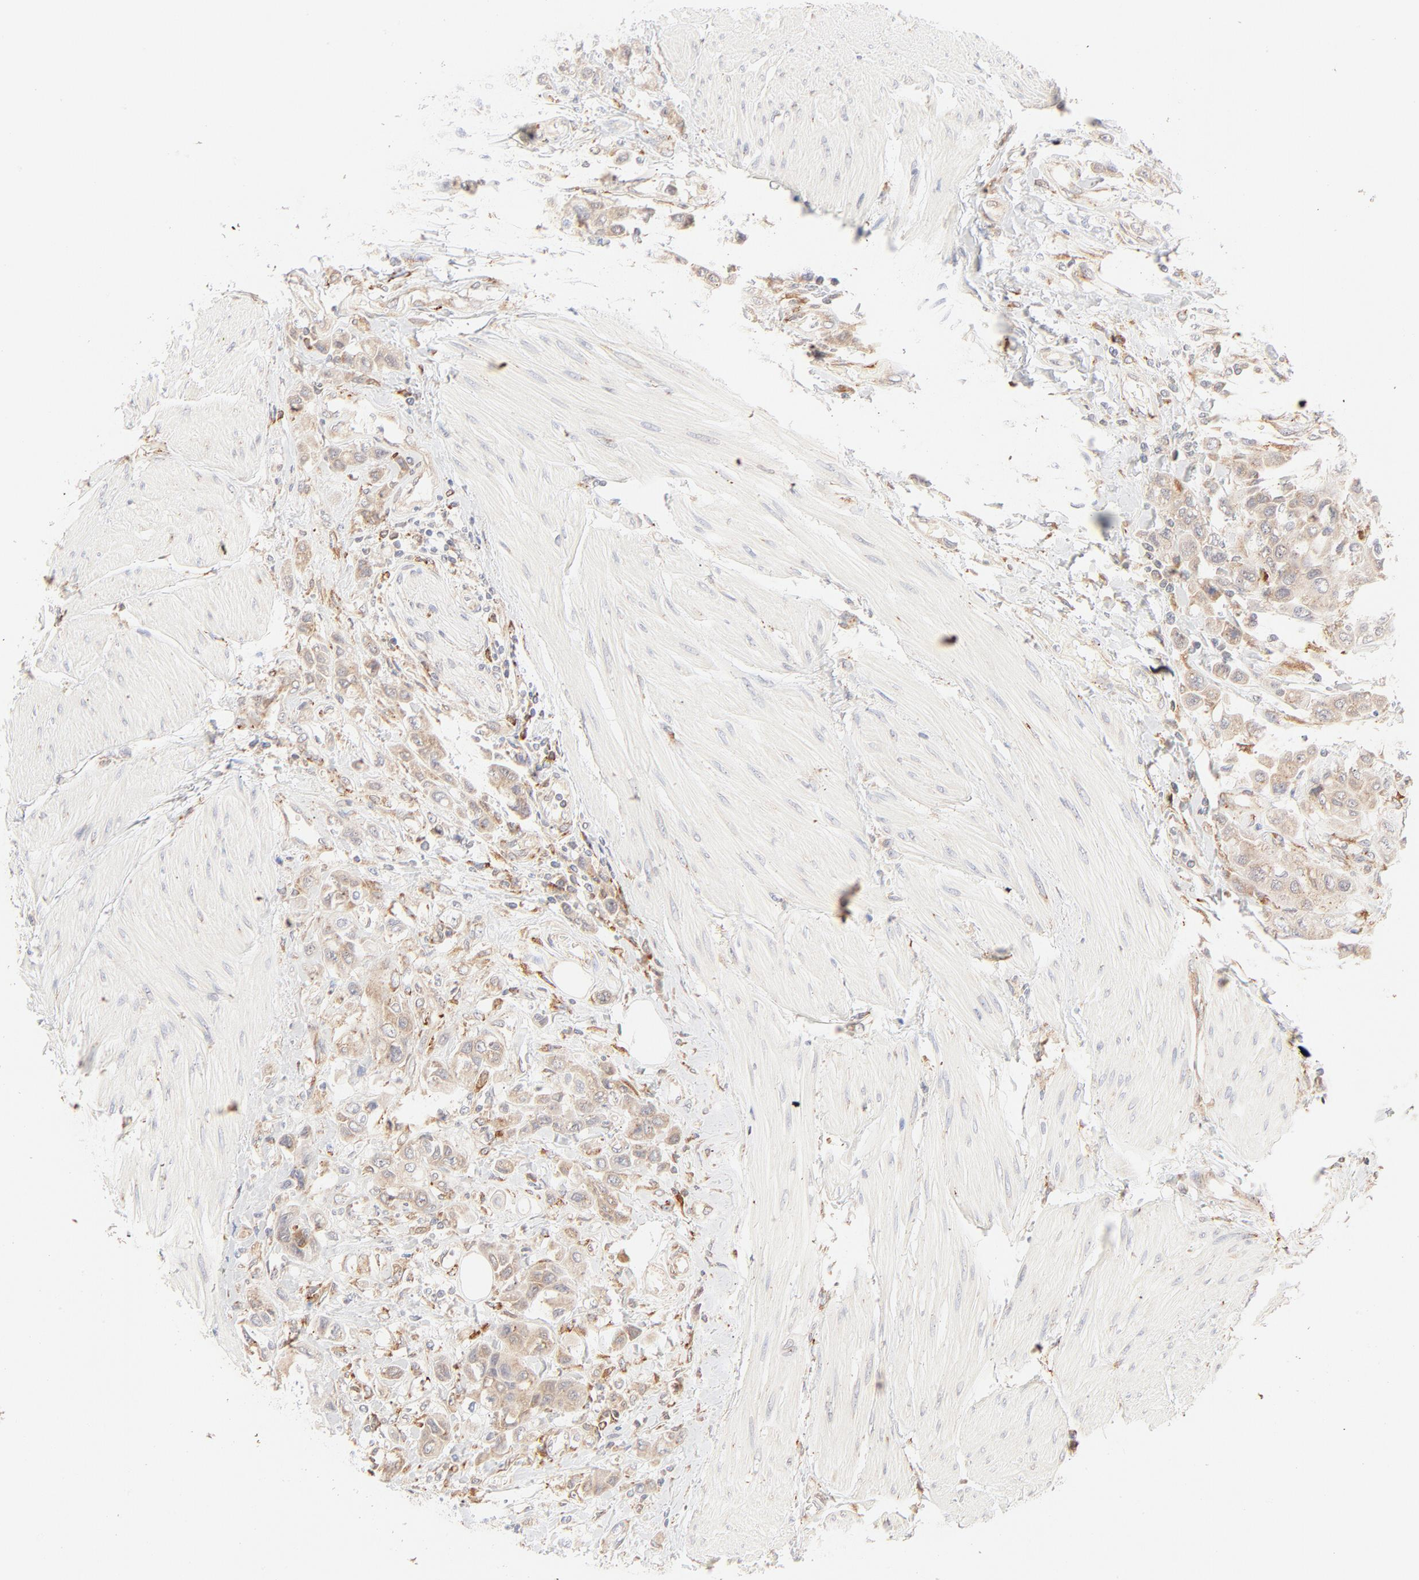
{"staining": {"intensity": "moderate", "quantity": ">75%", "location": "cytoplasmic/membranous"}, "tissue": "urothelial cancer", "cell_type": "Tumor cells", "image_type": "cancer", "snomed": [{"axis": "morphology", "description": "Urothelial carcinoma, High grade"}, {"axis": "topography", "description": "Urinary bladder"}], "caption": "Immunohistochemistry (IHC) histopathology image of neoplastic tissue: urothelial cancer stained using immunohistochemistry (IHC) demonstrates medium levels of moderate protein expression localized specifically in the cytoplasmic/membranous of tumor cells, appearing as a cytoplasmic/membranous brown color.", "gene": "PARP12", "patient": {"sex": "male", "age": 50}}